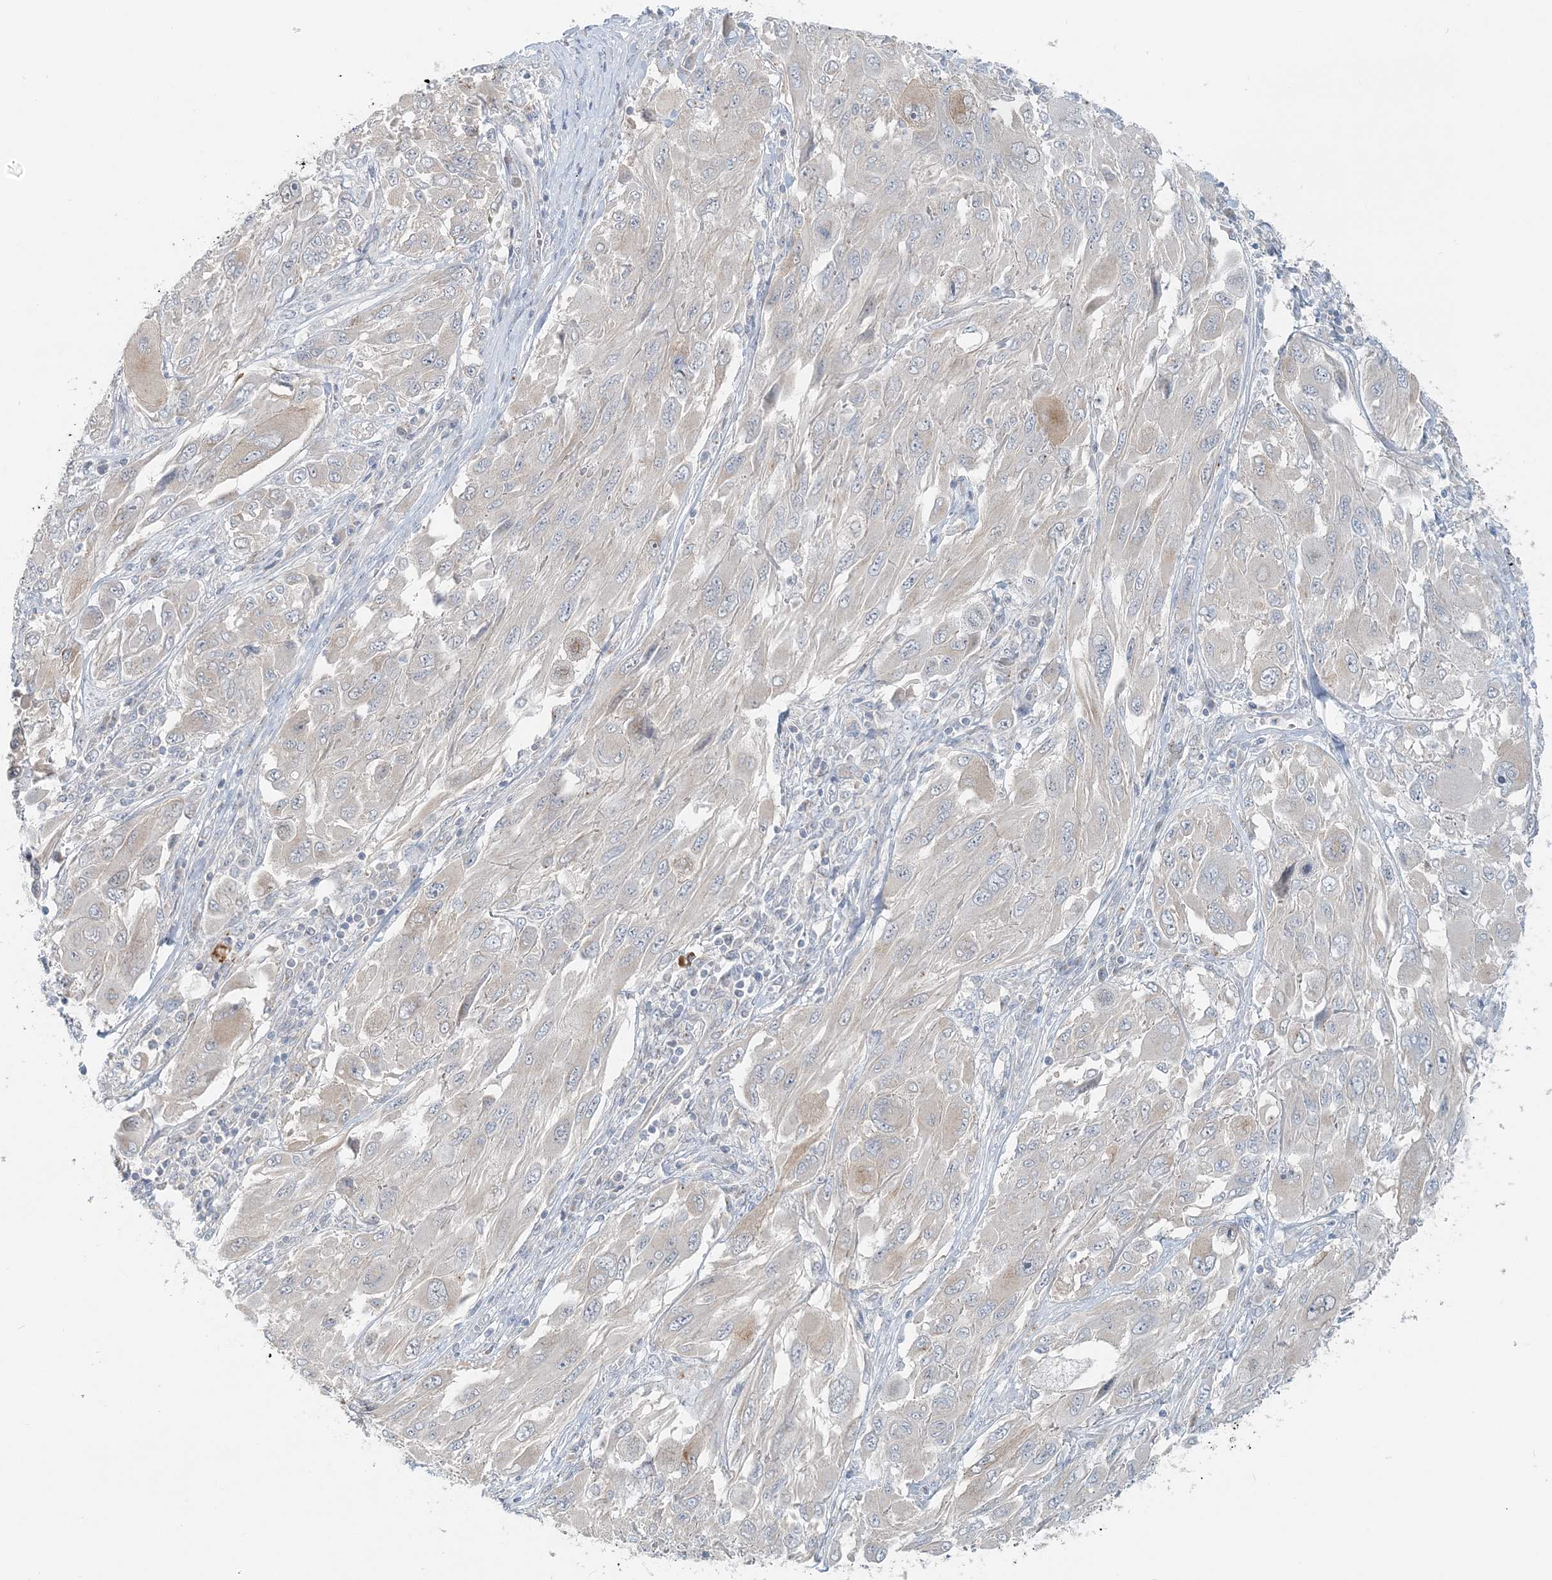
{"staining": {"intensity": "negative", "quantity": "none", "location": "none"}, "tissue": "melanoma", "cell_type": "Tumor cells", "image_type": "cancer", "snomed": [{"axis": "morphology", "description": "Malignant melanoma, NOS"}, {"axis": "topography", "description": "Skin"}], "caption": "The image demonstrates no significant positivity in tumor cells of melanoma. Brightfield microscopy of immunohistochemistry stained with DAB (3,3'-diaminobenzidine) (brown) and hematoxylin (blue), captured at high magnification.", "gene": "NAA11", "patient": {"sex": "female", "age": 91}}